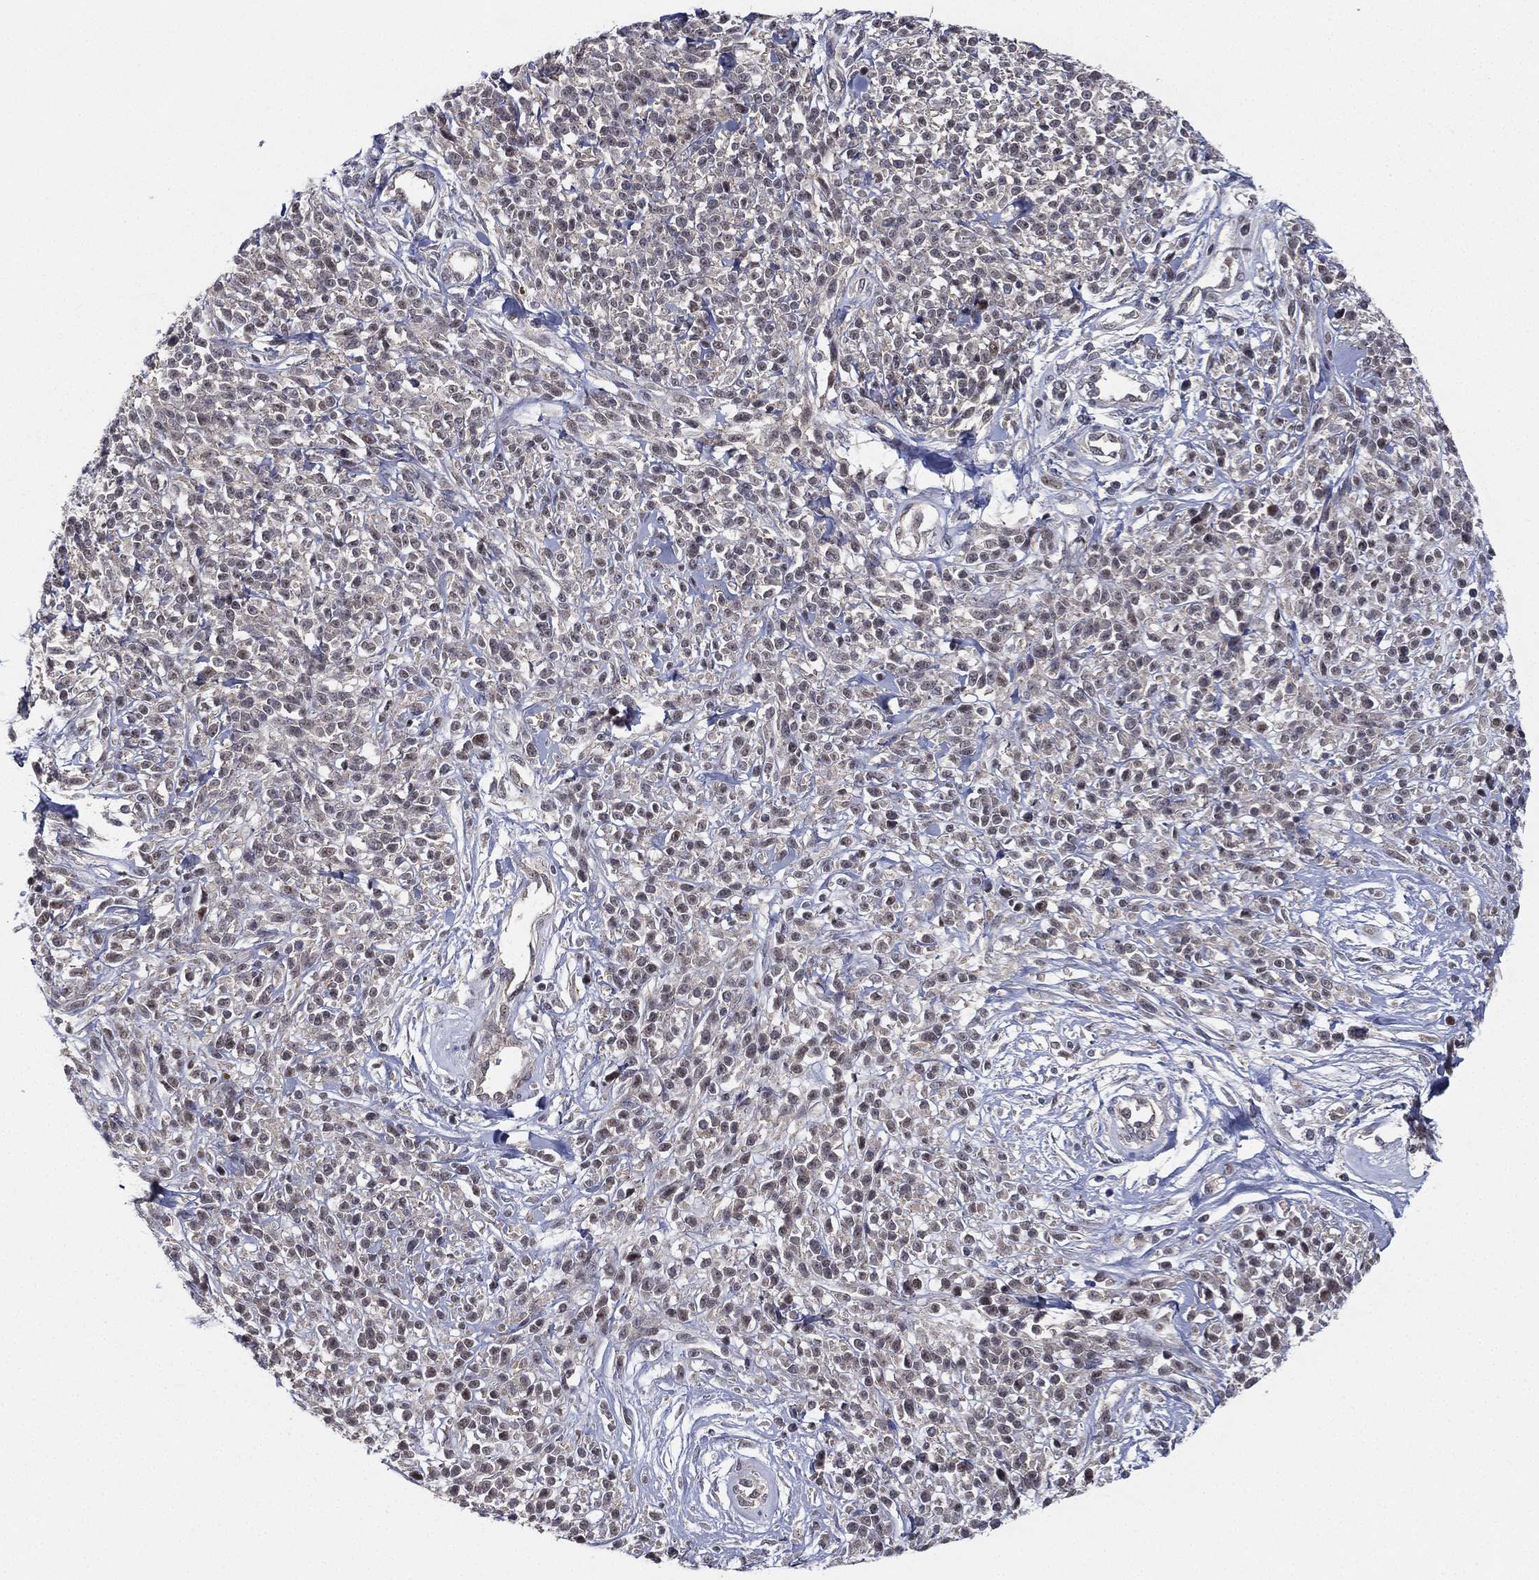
{"staining": {"intensity": "negative", "quantity": "none", "location": "none"}, "tissue": "melanoma", "cell_type": "Tumor cells", "image_type": "cancer", "snomed": [{"axis": "morphology", "description": "Malignant melanoma, NOS"}, {"axis": "topography", "description": "Skin"}, {"axis": "topography", "description": "Skin of trunk"}], "caption": "Immunohistochemistry (IHC) photomicrograph of melanoma stained for a protein (brown), which exhibits no positivity in tumor cells. (Immunohistochemistry (IHC), brightfield microscopy, high magnification).", "gene": "KAT14", "patient": {"sex": "male", "age": 74}}